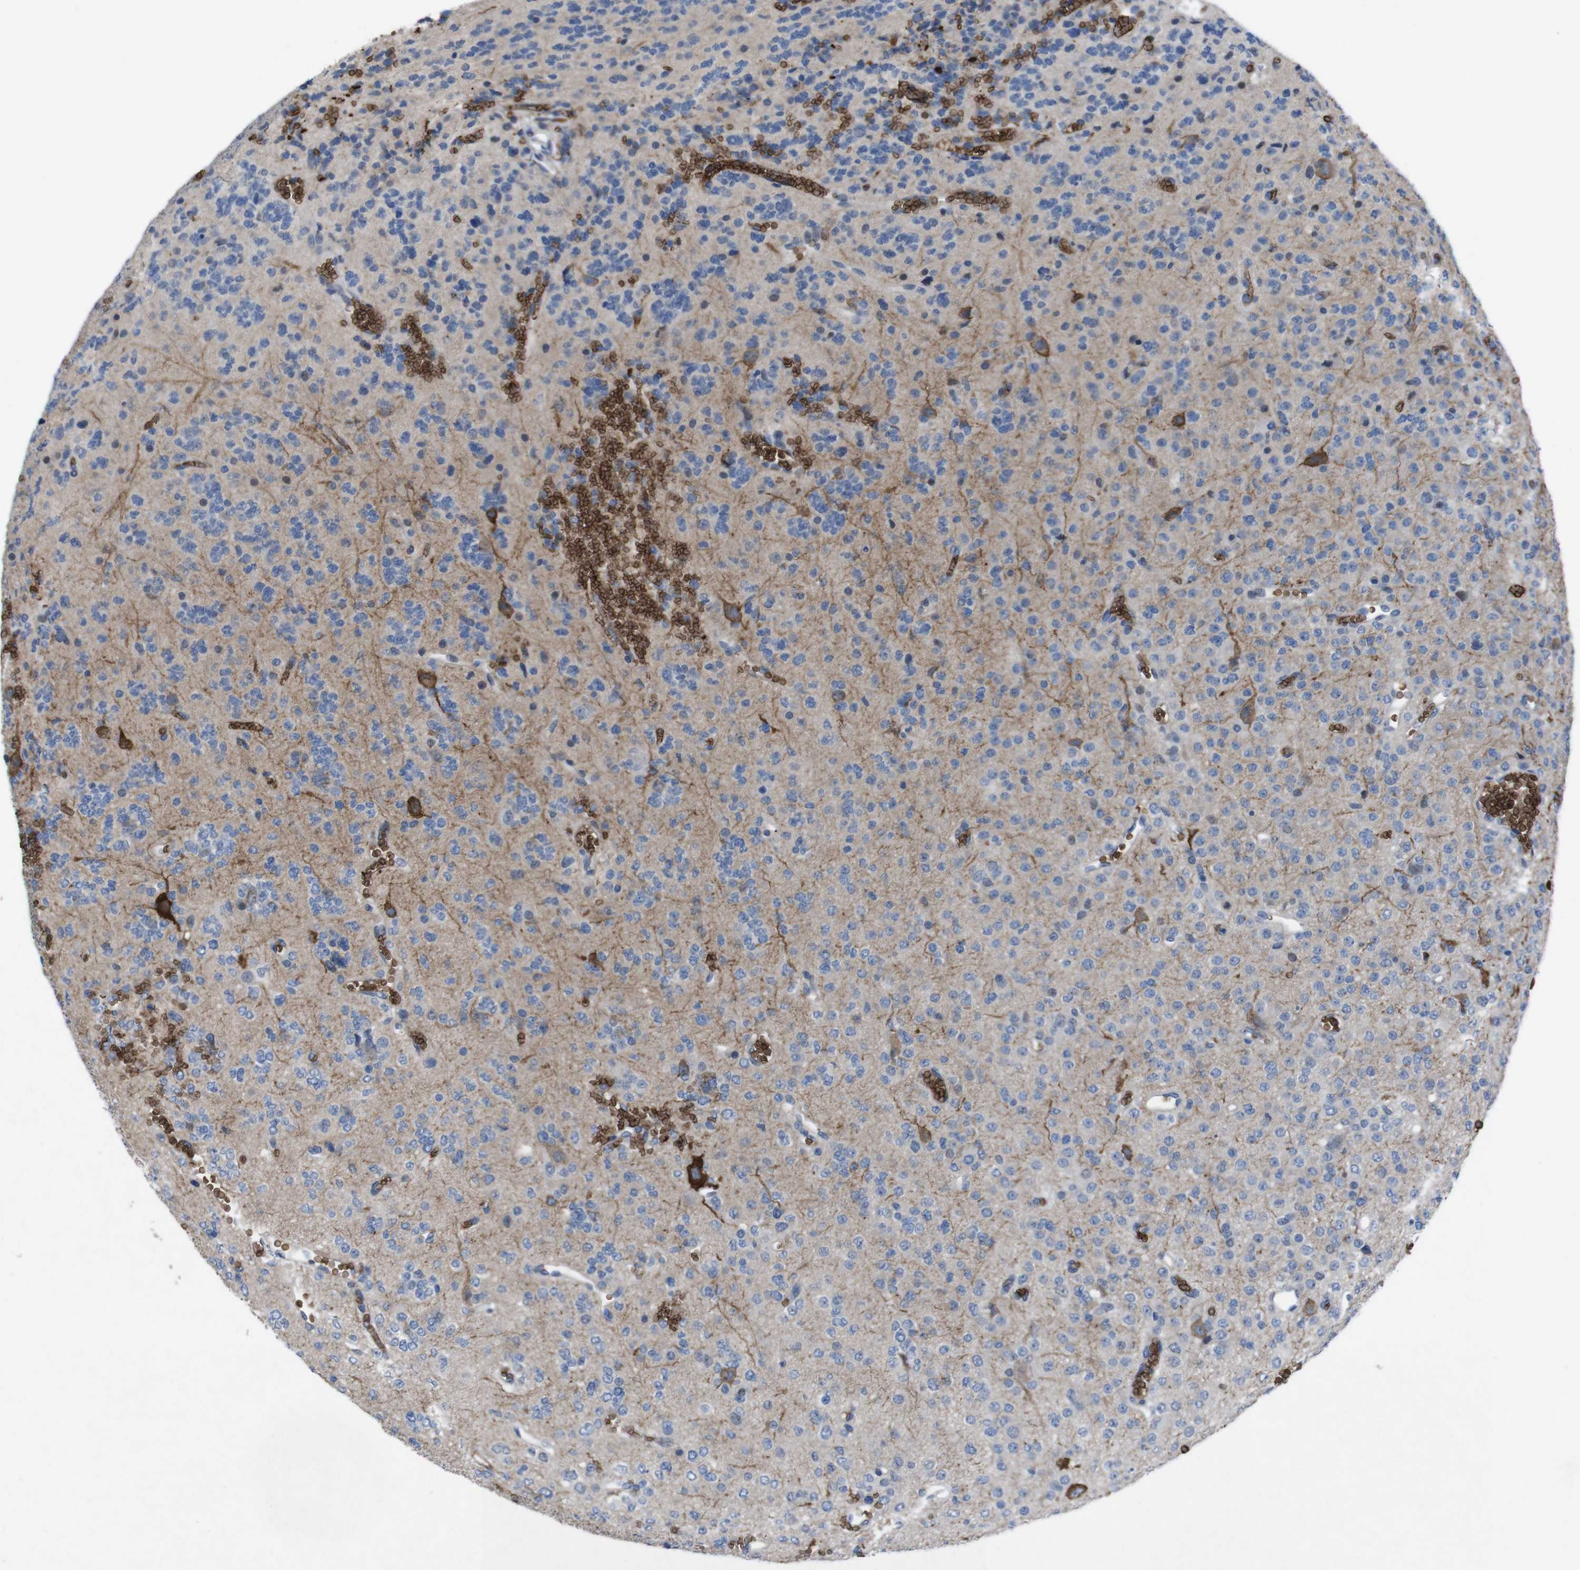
{"staining": {"intensity": "negative", "quantity": "none", "location": "none"}, "tissue": "glioma", "cell_type": "Tumor cells", "image_type": "cancer", "snomed": [{"axis": "morphology", "description": "Glioma, malignant, Low grade"}, {"axis": "topography", "description": "Brain"}], "caption": "Immunohistochemistry of human glioma exhibits no staining in tumor cells.", "gene": "SPTB", "patient": {"sex": "male", "age": 38}}